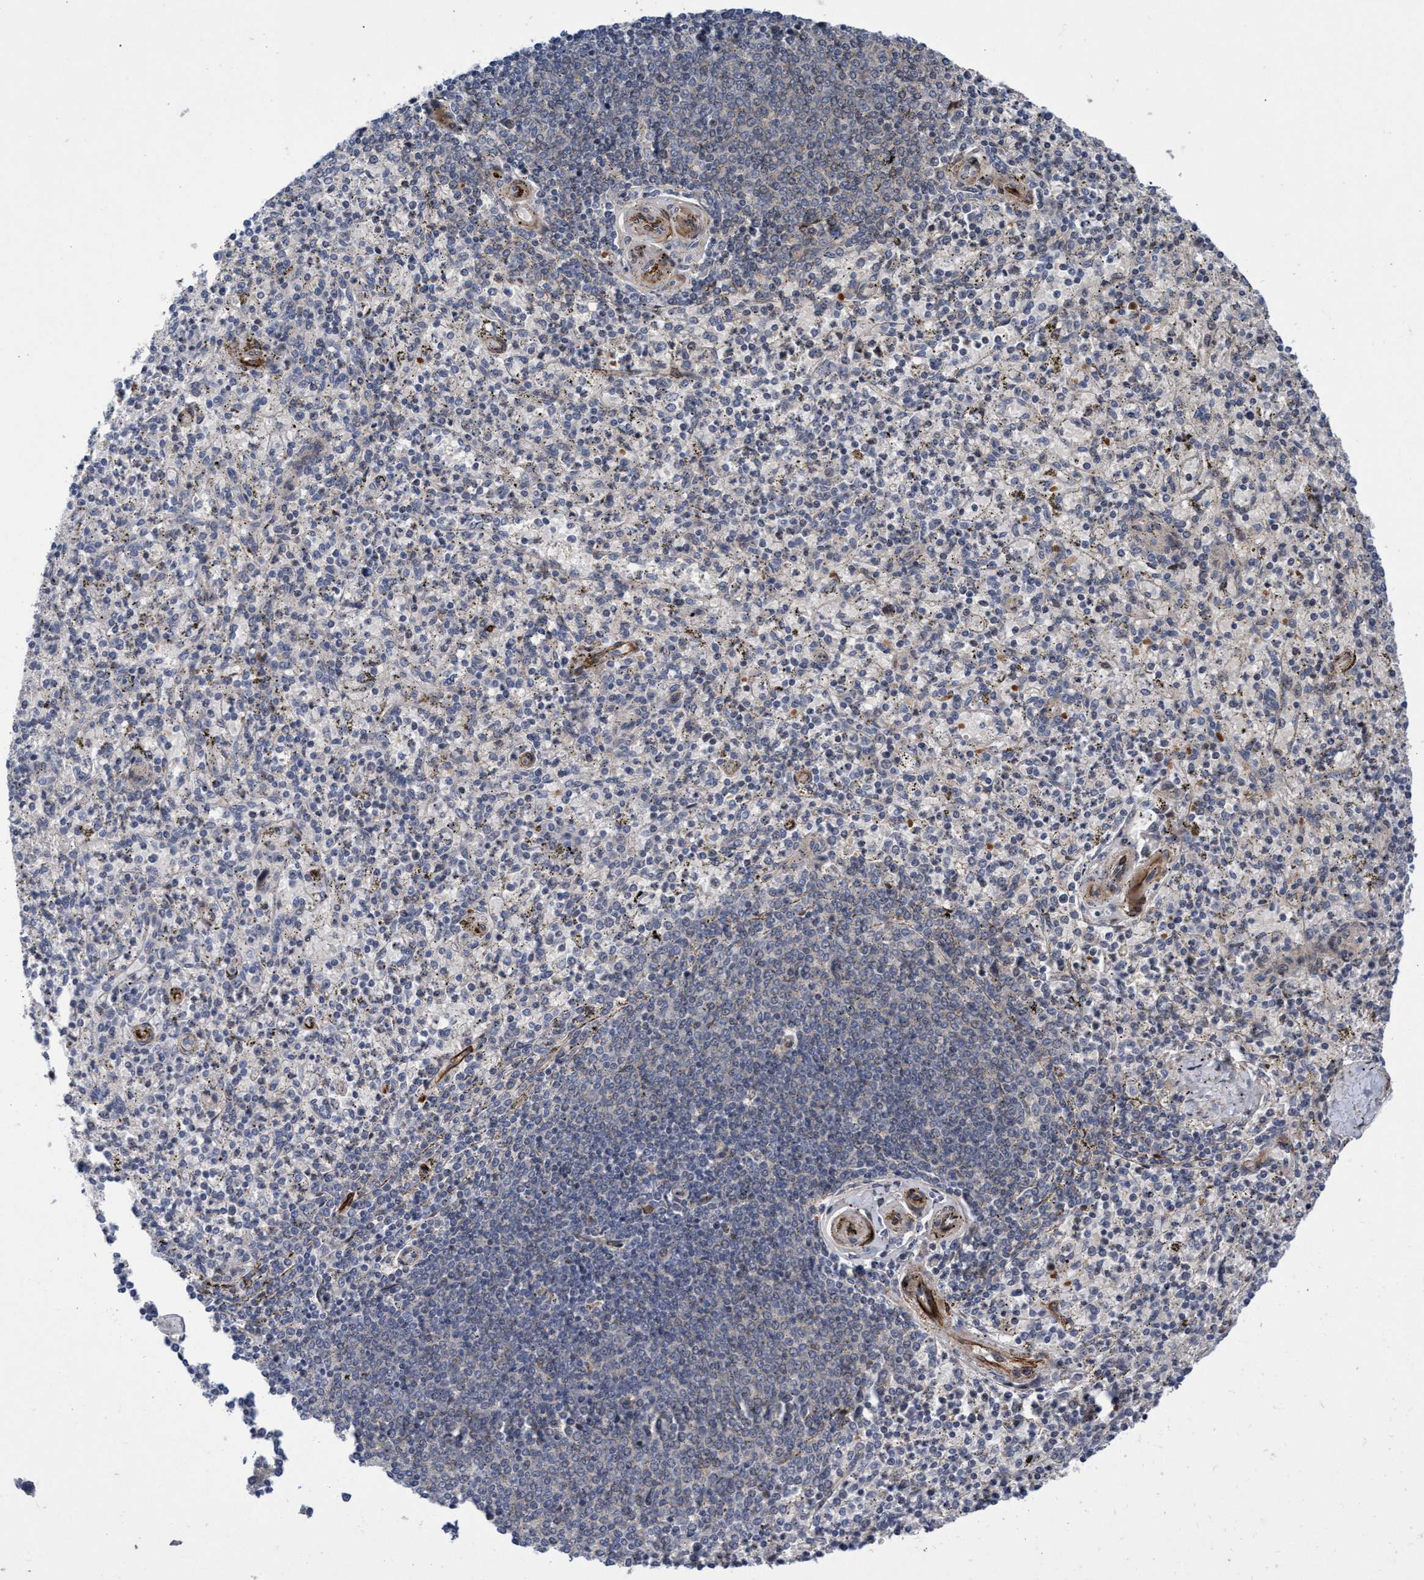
{"staining": {"intensity": "negative", "quantity": "none", "location": "none"}, "tissue": "spleen", "cell_type": "Cells in red pulp", "image_type": "normal", "snomed": [{"axis": "morphology", "description": "Normal tissue, NOS"}, {"axis": "topography", "description": "Spleen"}], "caption": "Immunohistochemistry (IHC) micrograph of unremarkable spleen: human spleen stained with DAB (3,3'-diaminobenzidine) shows no significant protein staining in cells in red pulp.", "gene": "ZNF750", "patient": {"sex": "male", "age": 72}}